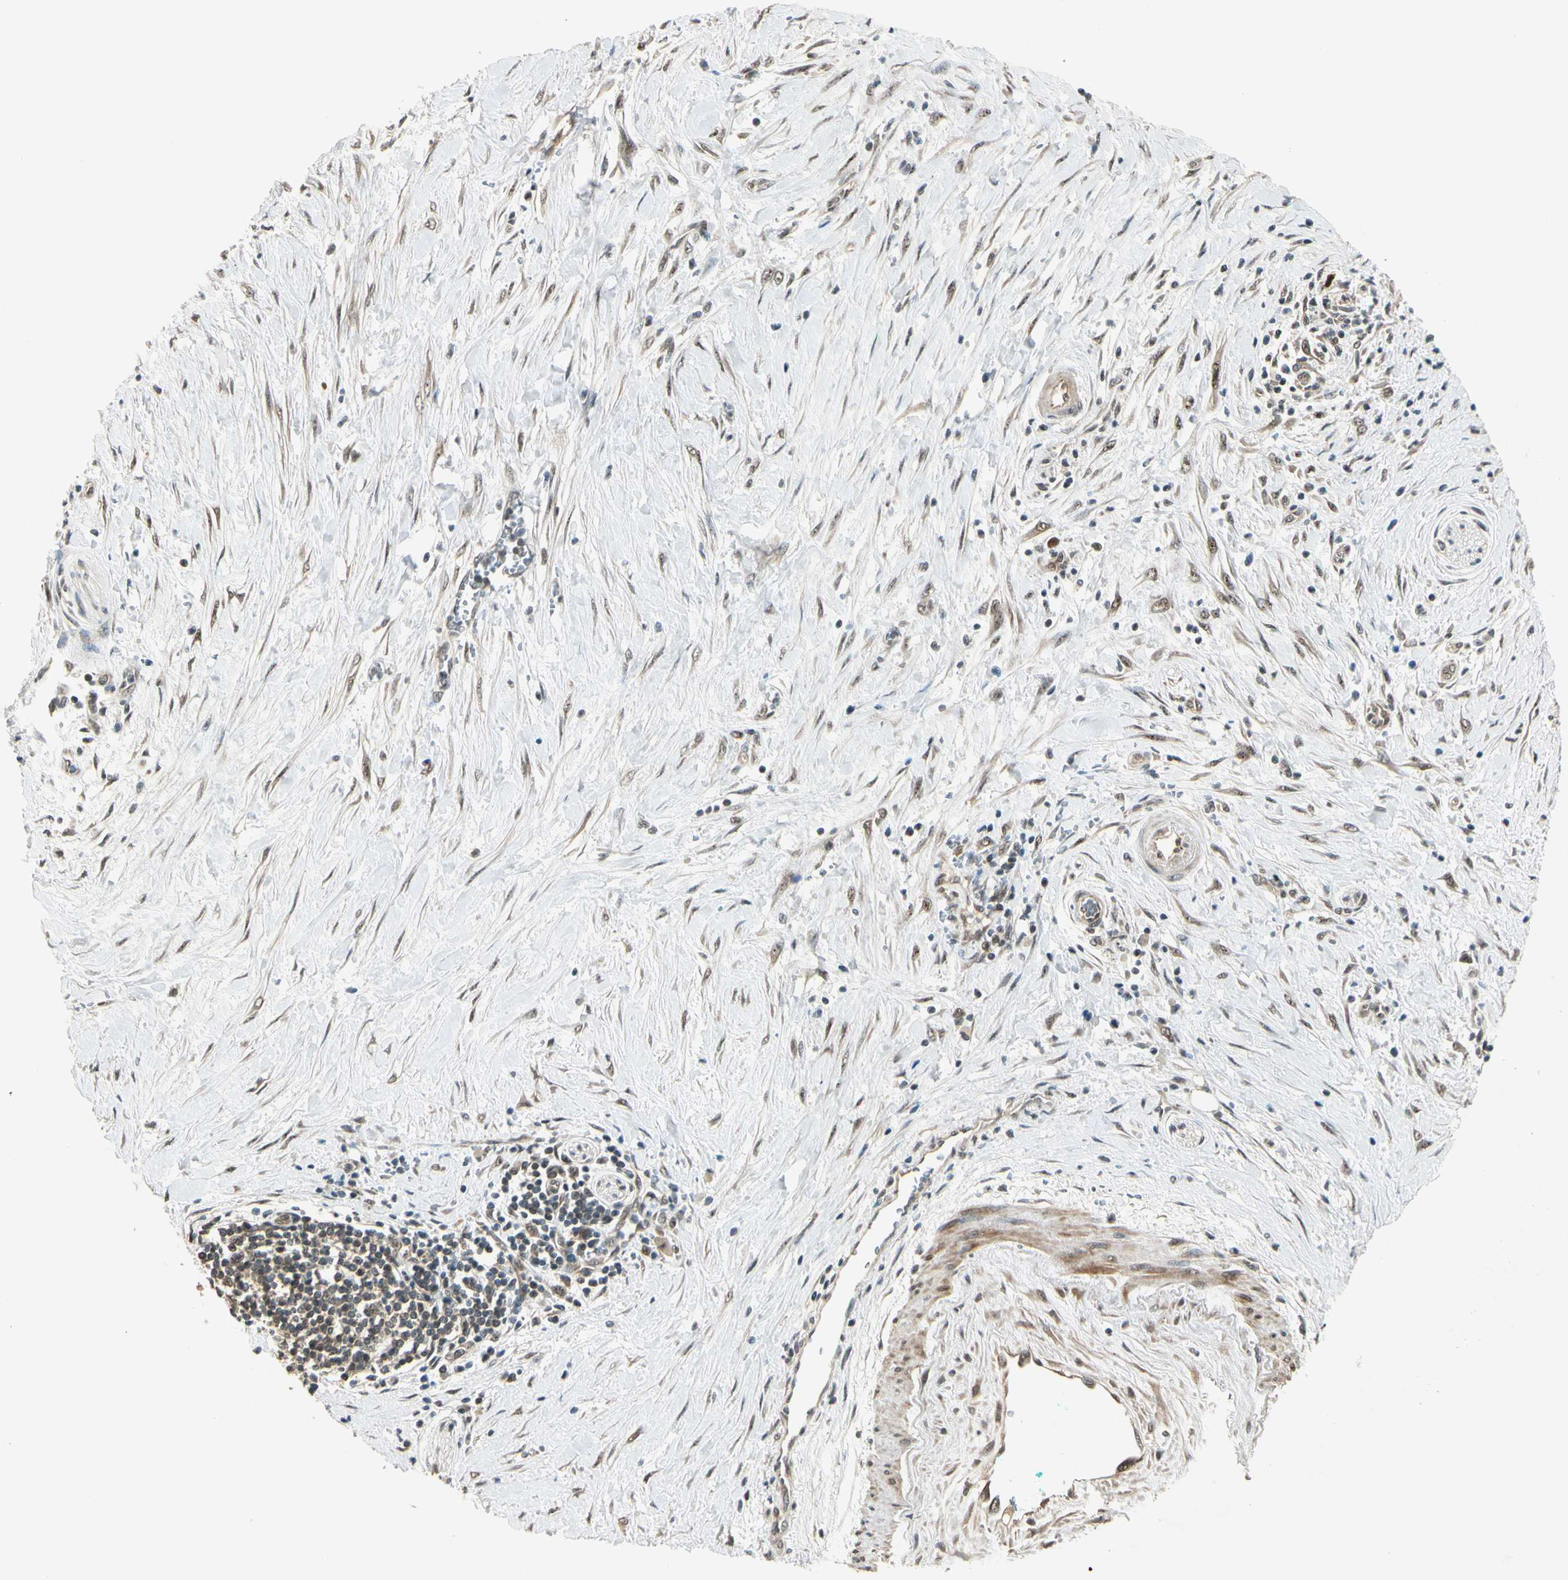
{"staining": {"intensity": "weak", "quantity": "<25%", "location": "cytoplasmic/membranous"}, "tissue": "pancreatic cancer", "cell_type": "Tumor cells", "image_type": "cancer", "snomed": [{"axis": "morphology", "description": "Adenocarcinoma, NOS"}, {"axis": "topography", "description": "Pancreas"}], "caption": "Image shows no protein staining in tumor cells of pancreatic cancer (adenocarcinoma) tissue. (Immunohistochemistry (ihc), brightfield microscopy, high magnification).", "gene": "MCPH1", "patient": {"sex": "male", "age": 59}}